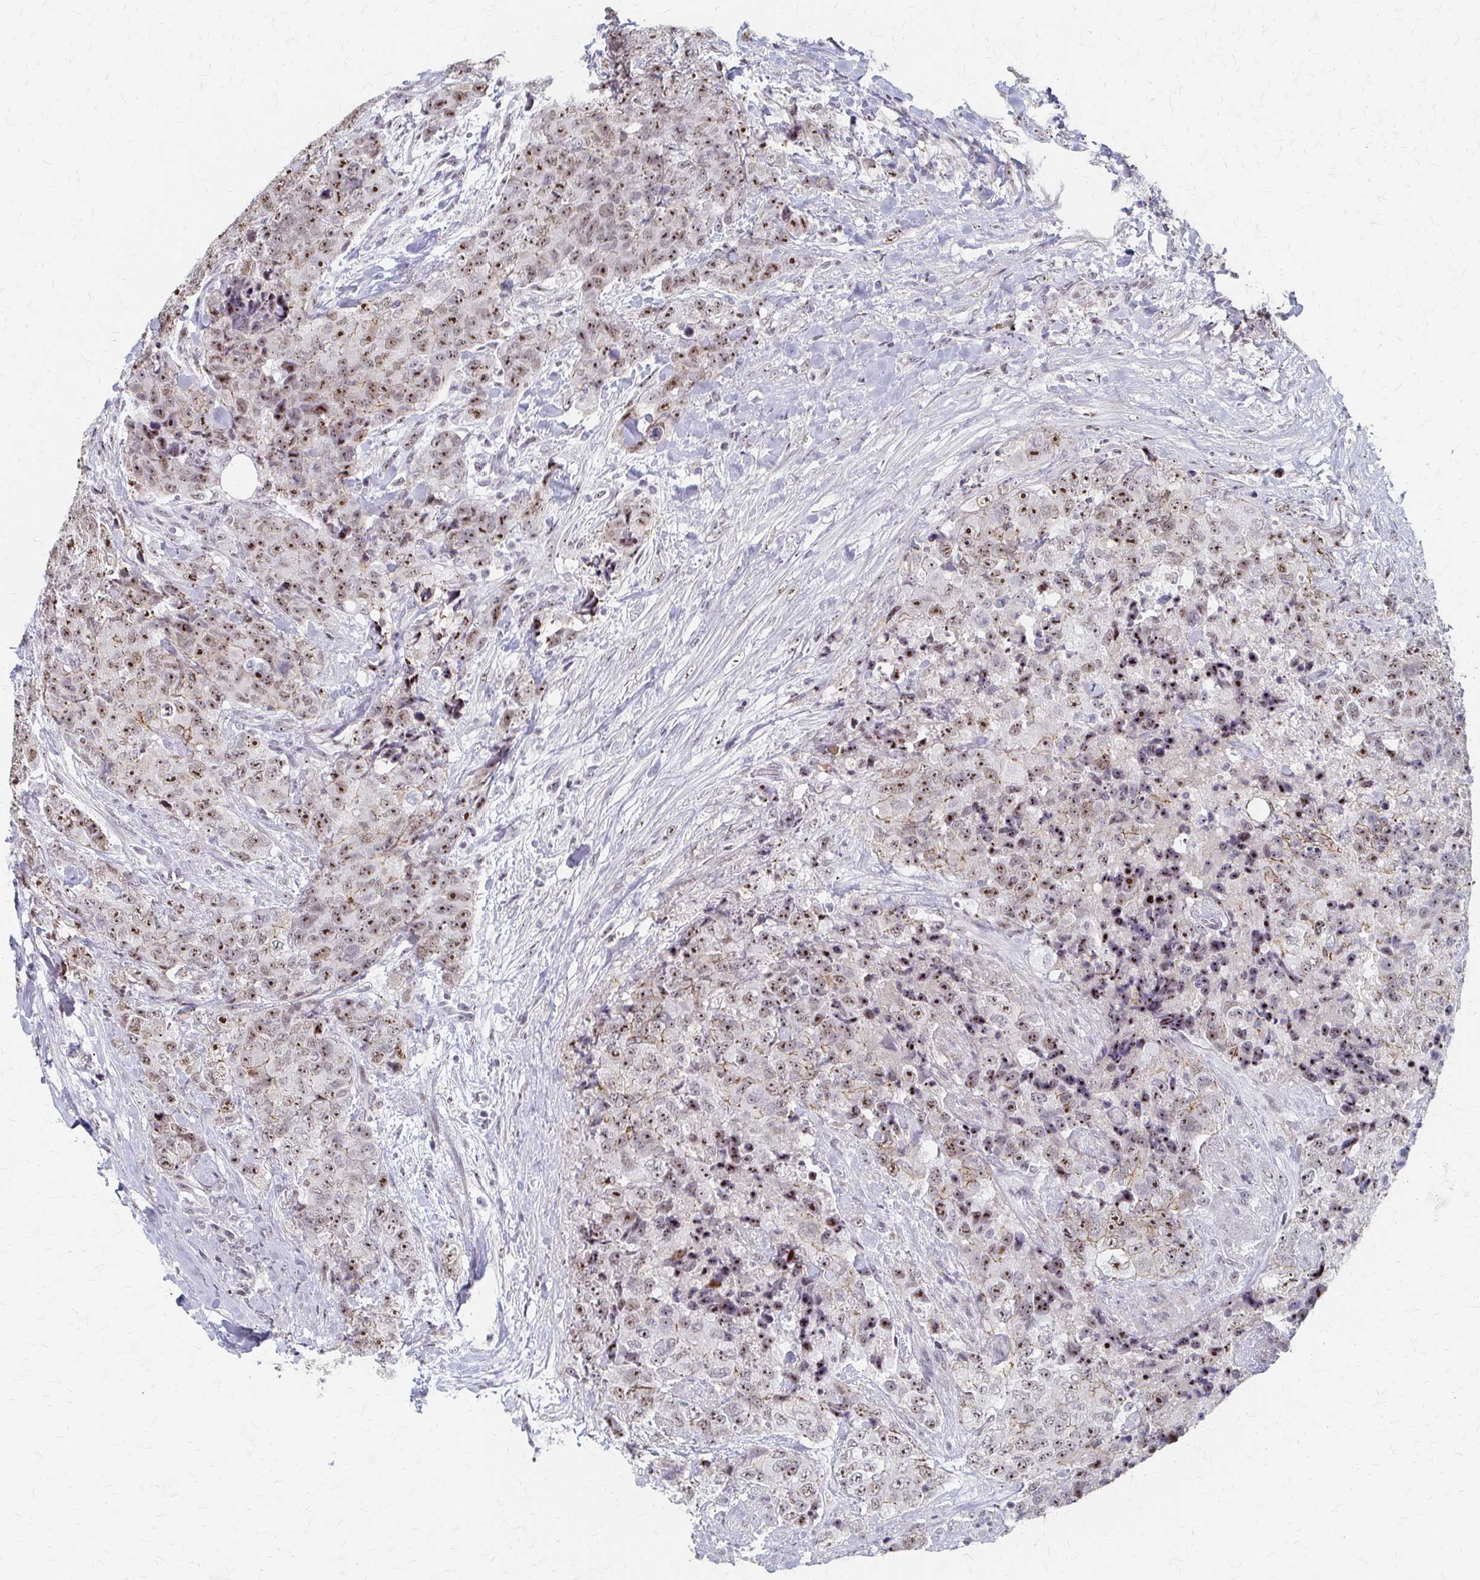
{"staining": {"intensity": "strong", "quantity": "25%-75%", "location": "nuclear"}, "tissue": "urothelial cancer", "cell_type": "Tumor cells", "image_type": "cancer", "snomed": [{"axis": "morphology", "description": "Urothelial carcinoma, High grade"}, {"axis": "topography", "description": "Urinary bladder"}], "caption": "An immunohistochemistry (IHC) image of tumor tissue is shown. Protein staining in brown shows strong nuclear positivity in urothelial carcinoma (high-grade) within tumor cells. (DAB (3,3'-diaminobenzidine) = brown stain, brightfield microscopy at high magnification).", "gene": "PES1", "patient": {"sex": "female", "age": 78}}